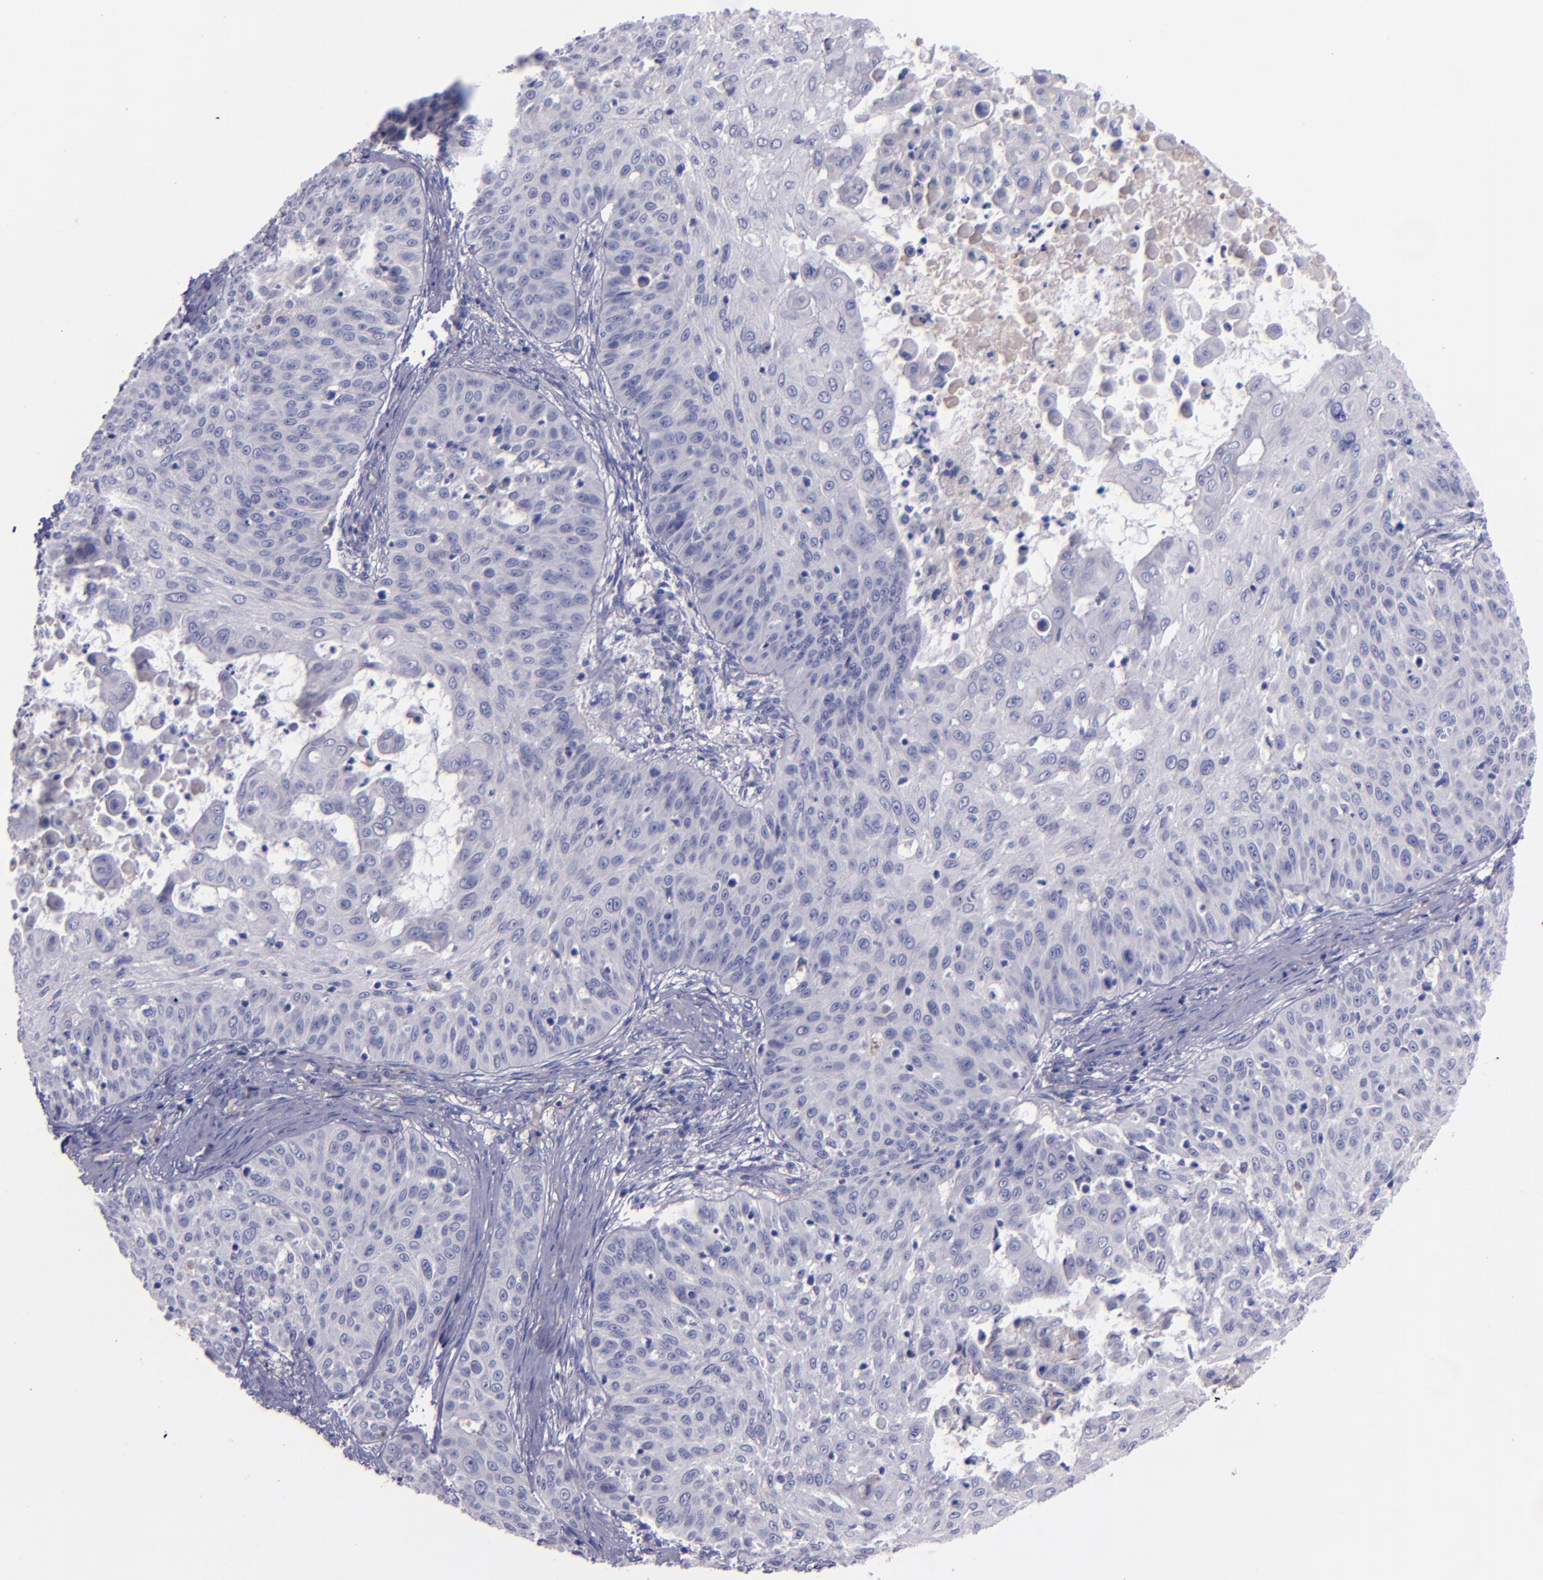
{"staining": {"intensity": "negative", "quantity": "none", "location": "none"}, "tissue": "skin cancer", "cell_type": "Tumor cells", "image_type": "cancer", "snomed": [{"axis": "morphology", "description": "Squamous cell carcinoma, NOS"}, {"axis": "topography", "description": "Skin"}], "caption": "This is a photomicrograph of IHC staining of squamous cell carcinoma (skin), which shows no positivity in tumor cells. The staining is performed using DAB brown chromogen with nuclei counter-stained in using hematoxylin.", "gene": "KNG1", "patient": {"sex": "male", "age": 82}}